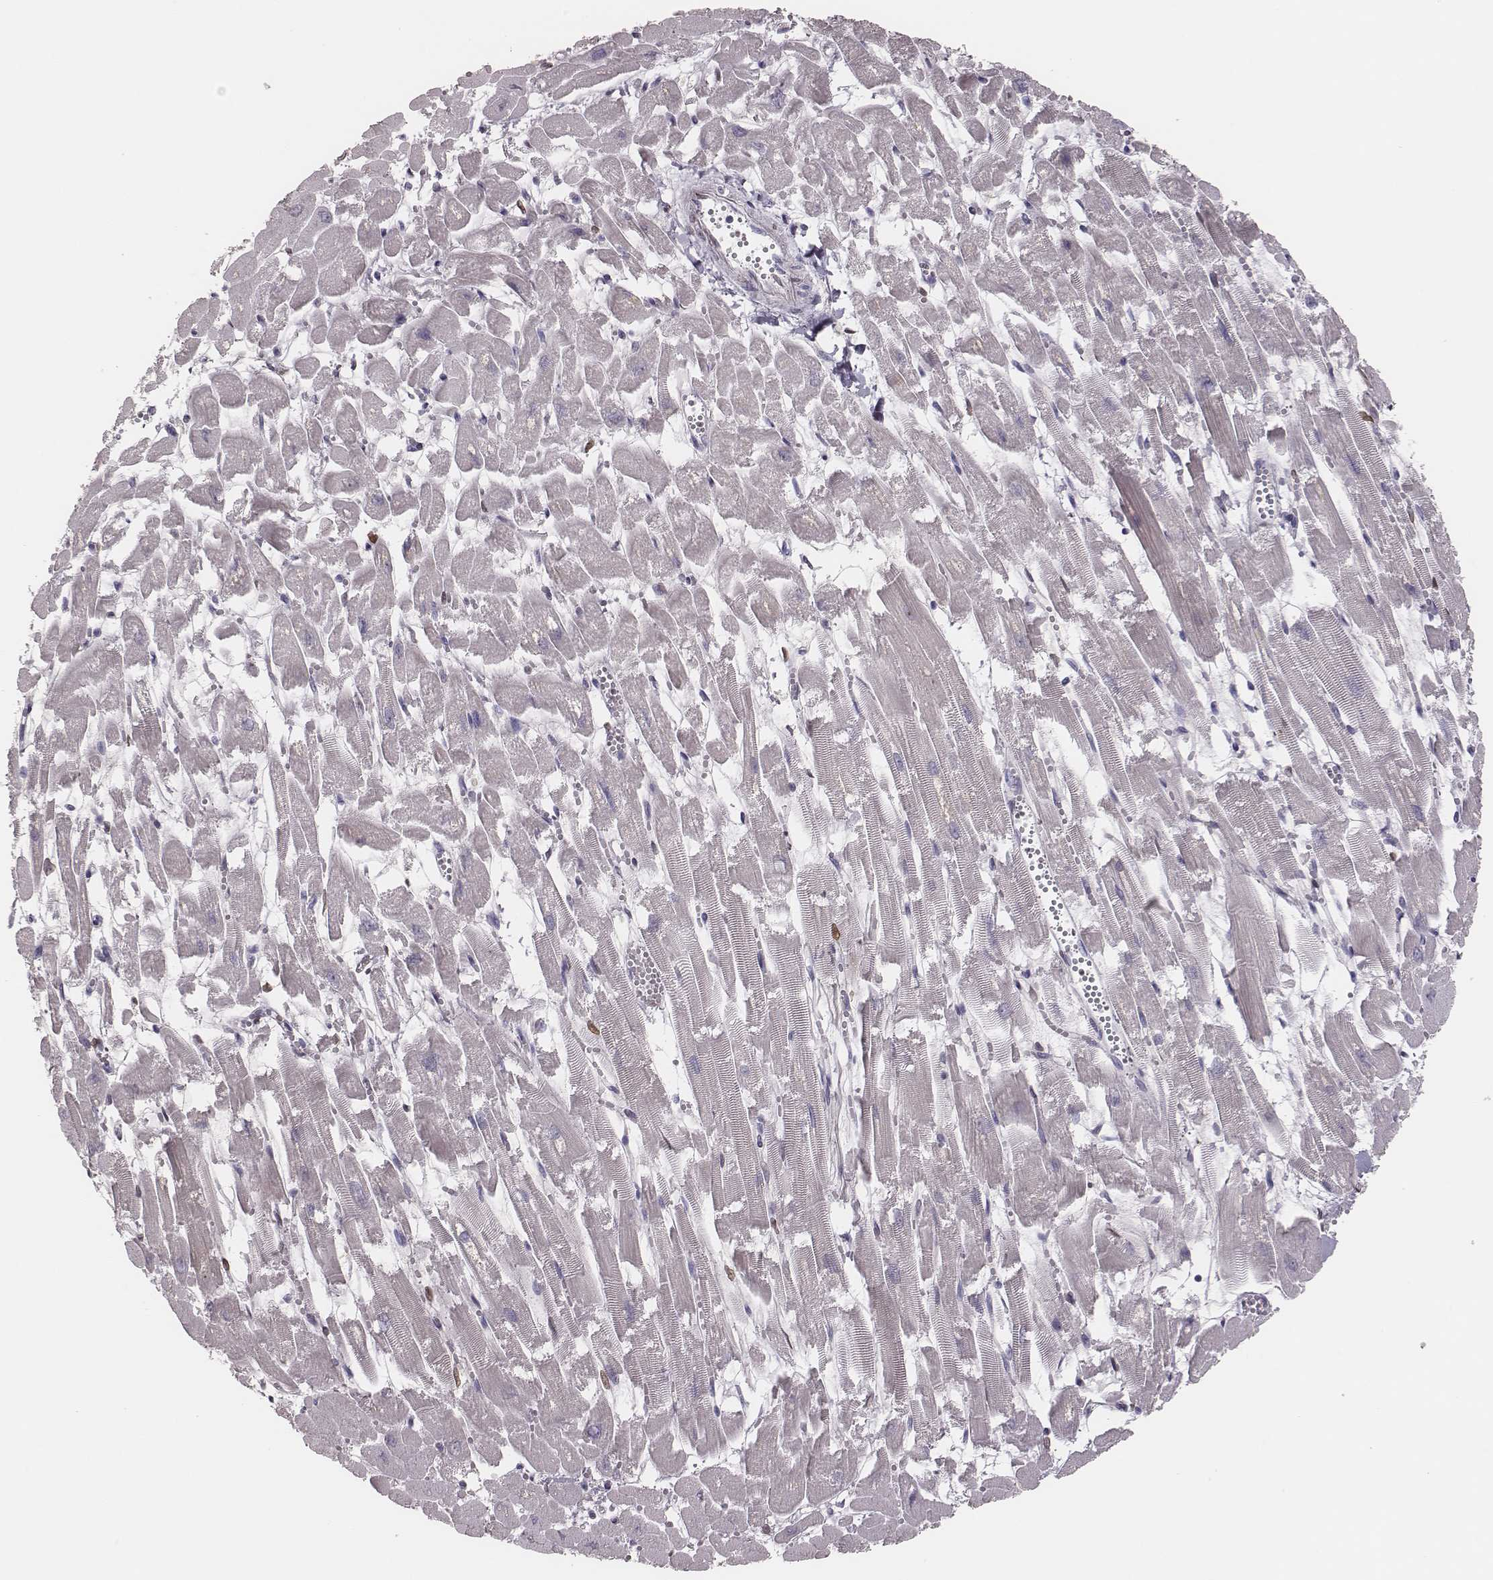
{"staining": {"intensity": "negative", "quantity": "none", "location": "none"}, "tissue": "heart muscle", "cell_type": "Cardiomyocytes", "image_type": "normal", "snomed": [{"axis": "morphology", "description": "Normal tissue, NOS"}, {"axis": "topography", "description": "Heart"}], "caption": "There is no significant positivity in cardiomyocytes of heart muscle. (DAB (3,3'-diaminobenzidine) immunohistochemistry, high magnification).", "gene": "ADGRF4", "patient": {"sex": "female", "age": 52}}